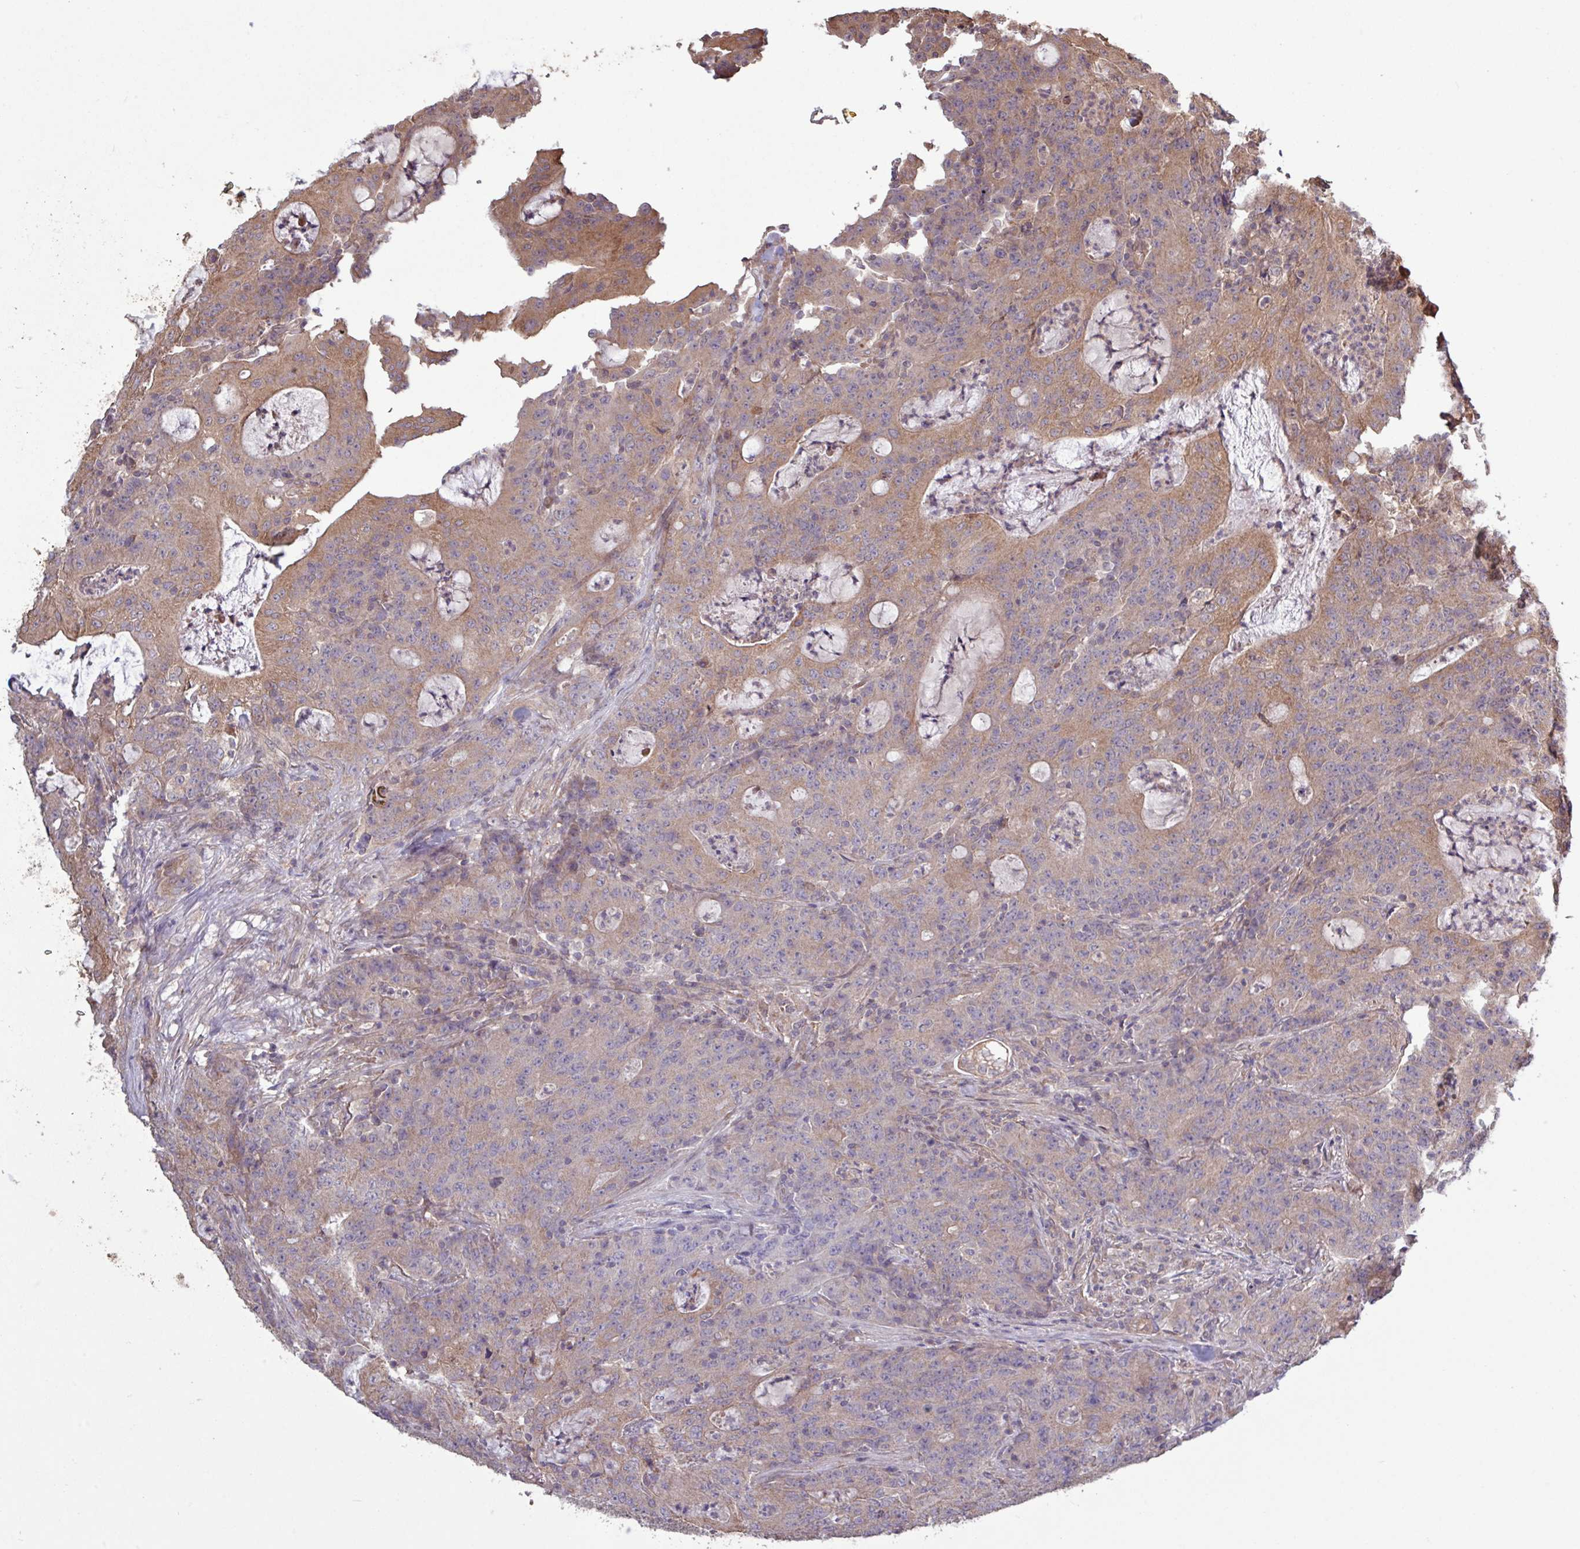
{"staining": {"intensity": "moderate", "quantity": ">75%", "location": "cytoplasmic/membranous"}, "tissue": "colorectal cancer", "cell_type": "Tumor cells", "image_type": "cancer", "snomed": [{"axis": "morphology", "description": "Adenocarcinoma, NOS"}, {"axis": "topography", "description": "Colon"}], "caption": "A high-resolution micrograph shows immunohistochemistry (IHC) staining of colorectal cancer, which exhibits moderate cytoplasmic/membranous staining in about >75% of tumor cells.", "gene": "TRABD2A", "patient": {"sex": "male", "age": 83}}